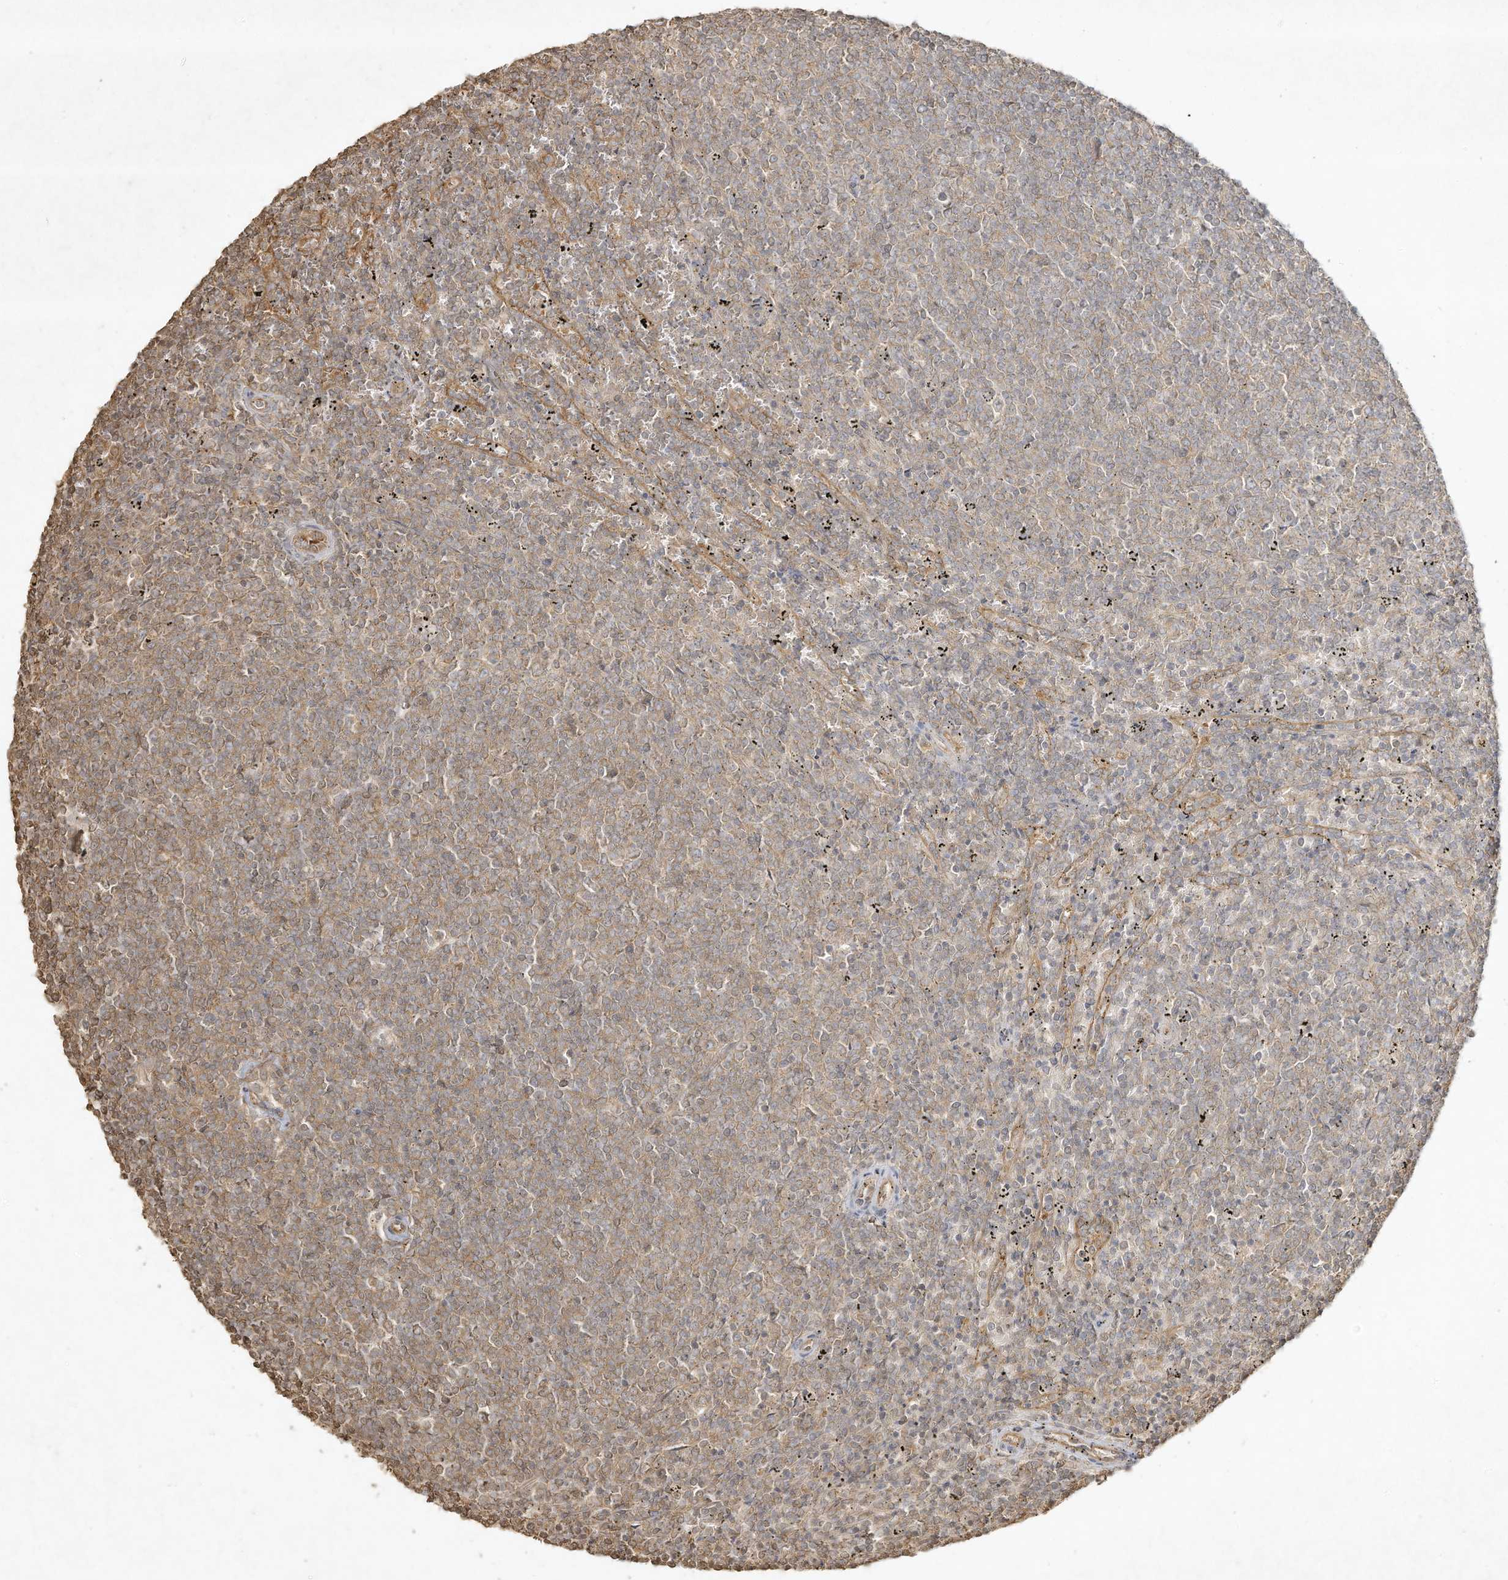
{"staining": {"intensity": "weak", "quantity": "25%-75%", "location": "cytoplasmic/membranous"}, "tissue": "lymphoma", "cell_type": "Tumor cells", "image_type": "cancer", "snomed": [{"axis": "morphology", "description": "Malignant lymphoma, non-Hodgkin's type, Low grade"}, {"axis": "topography", "description": "Spleen"}], "caption": "DAB immunohistochemical staining of human lymphoma shows weak cytoplasmic/membranous protein positivity in about 25%-75% of tumor cells.", "gene": "DYNC1I2", "patient": {"sex": "female", "age": 50}}